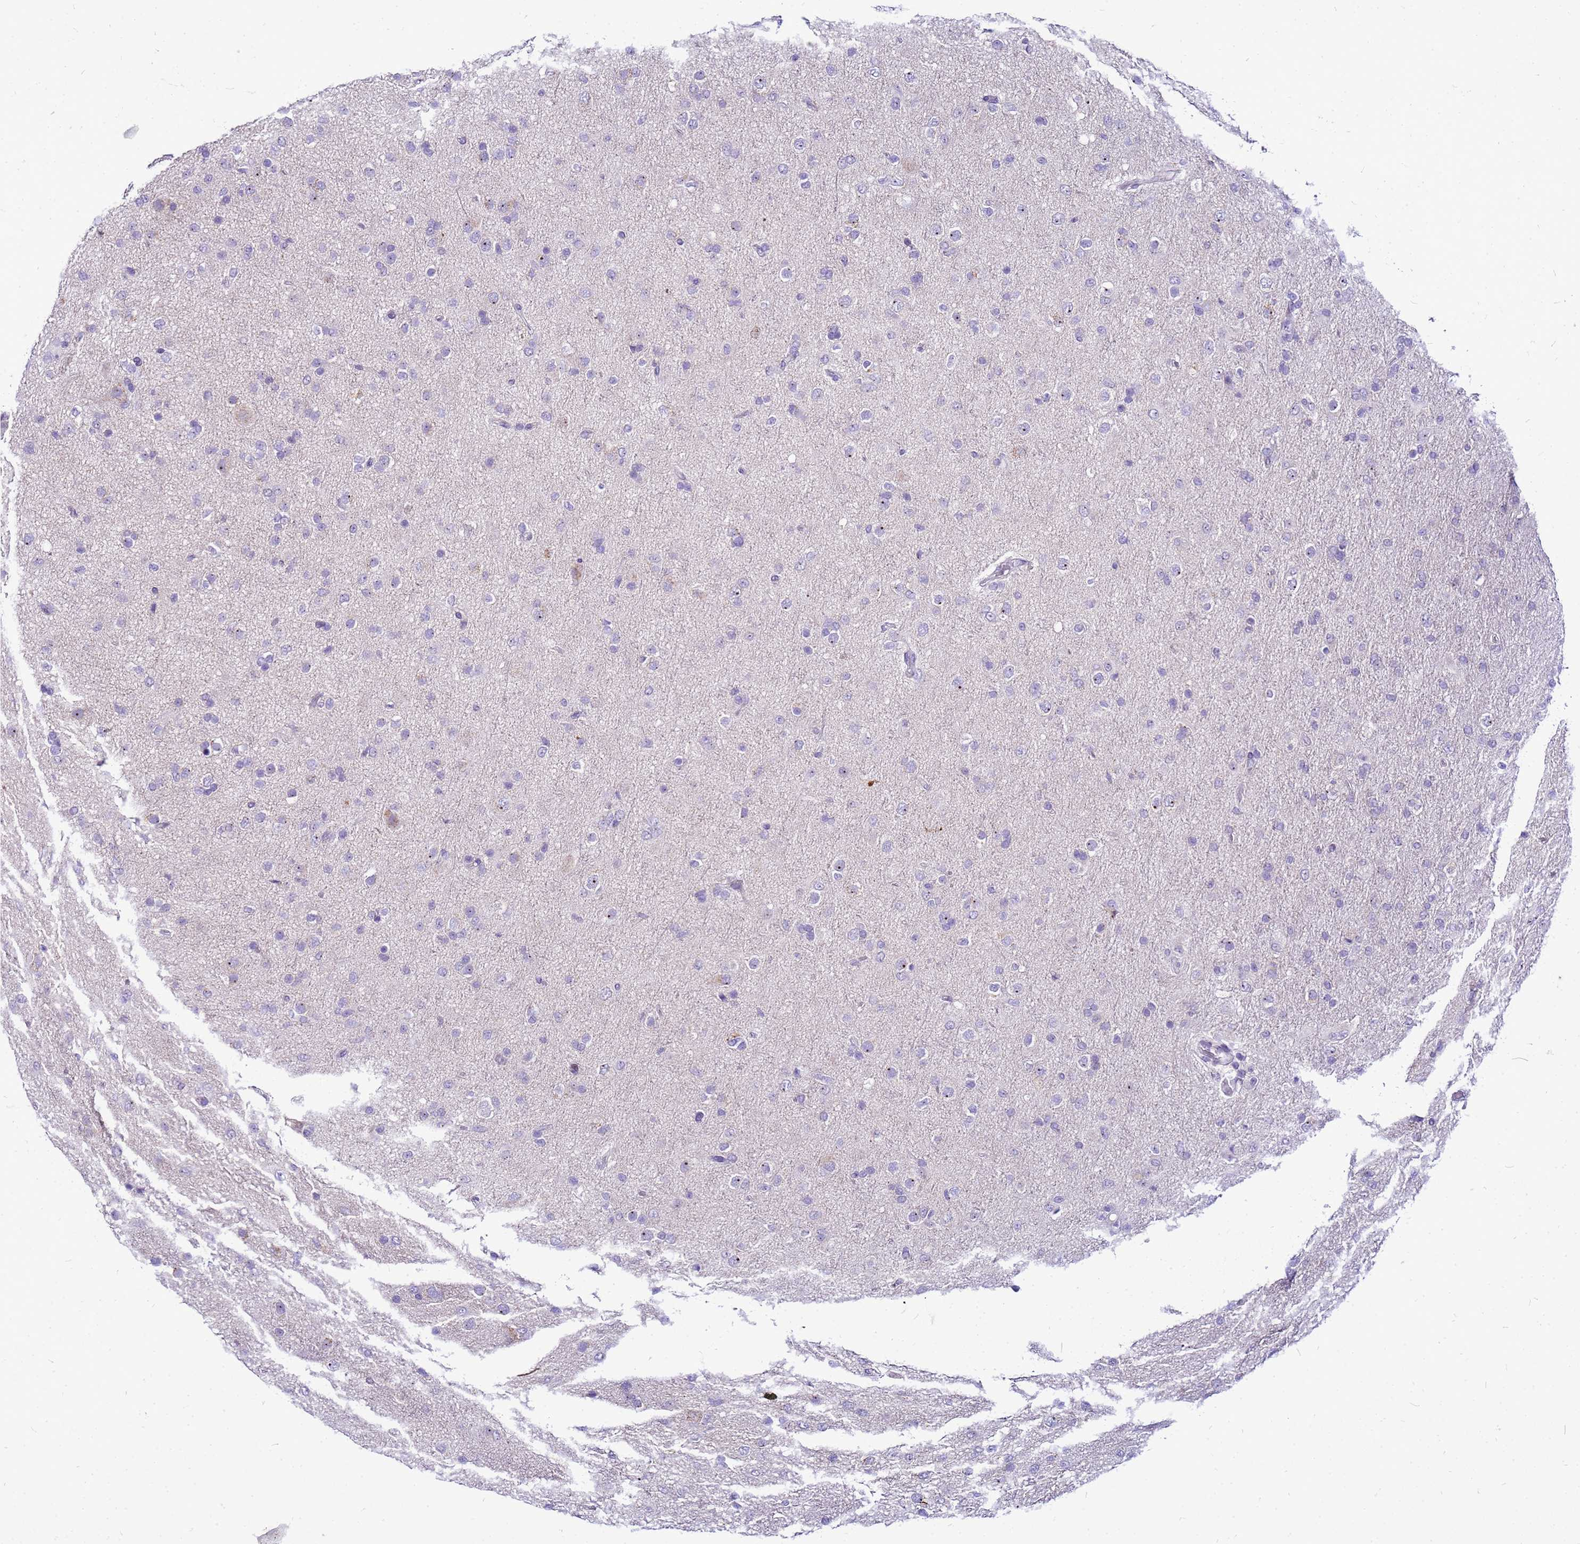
{"staining": {"intensity": "negative", "quantity": "none", "location": "none"}, "tissue": "glioma", "cell_type": "Tumor cells", "image_type": "cancer", "snomed": [{"axis": "morphology", "description": "Glioma, malignant, Low grade"}, {"axis": "topography", "description": "Brain"}], "caption": "High power microscopy photomicrograph of an immunohistochemistry (IHC) photomicrograph of glioma, revealing no significant positivity in tumor cells.", "gene": "VPS4B", "patient": {"sex": "male", "age": 65}}